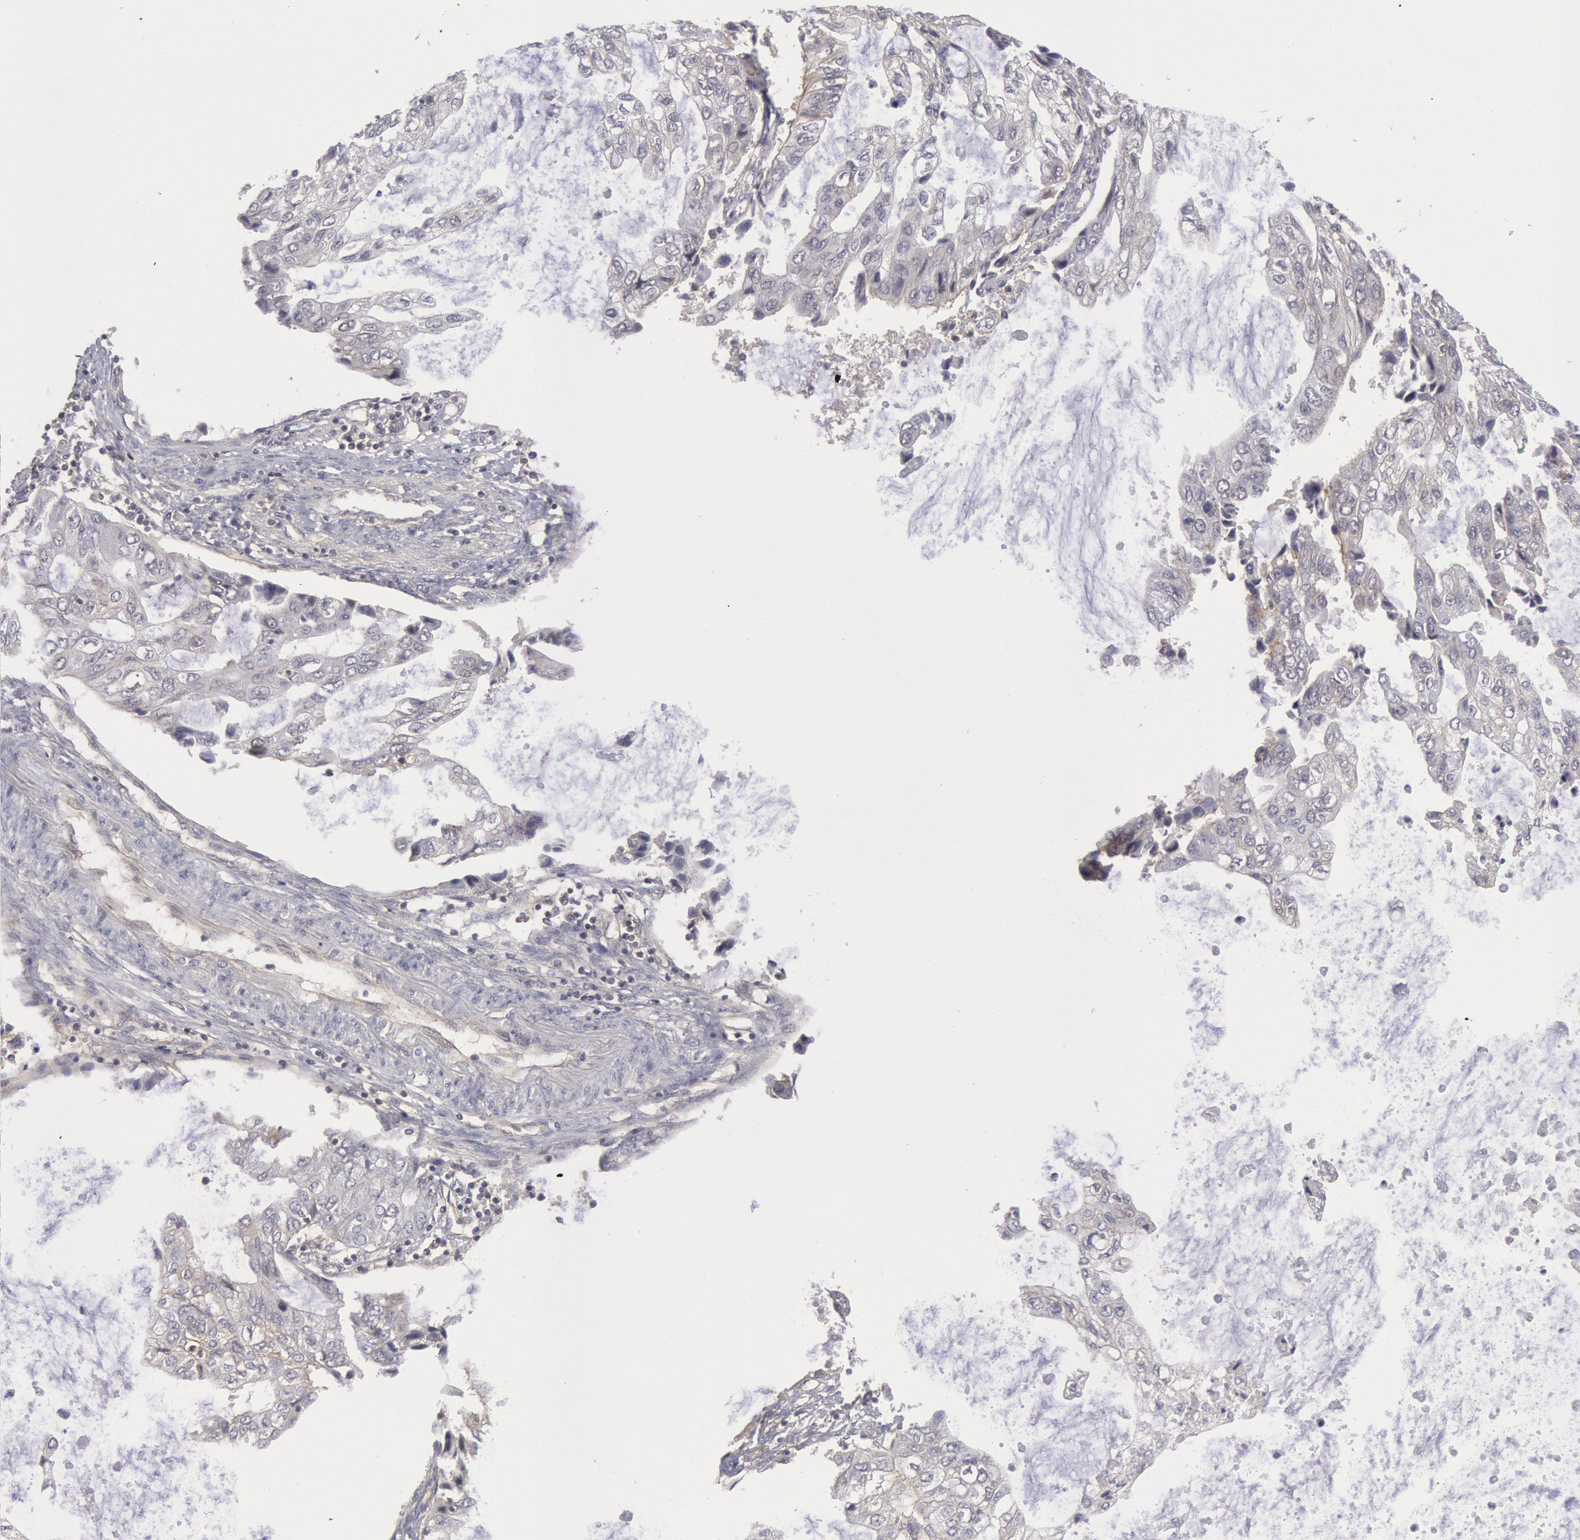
{"staining": {"intensity": "weak", "quantity": "25%-75%", "location": "cytoplasmic/membranous"}, "tissue": "stomach cancer", "cell_type": "Tumor cells", "image_type": "cancer", "snomed": [{"axis": "morphology", "description": "Adenocarcinoma, NOS"}, {"axis": "topography", "description": "Stomach, upper"}], "caption": "Stomach adenocarcinoma tissue demonstrates weak cytoplasmic/membranous positivity in approximately 25%-75% of tumor cells", "gene": "STX4", "patient": {"sex": "female", "age": 52}}